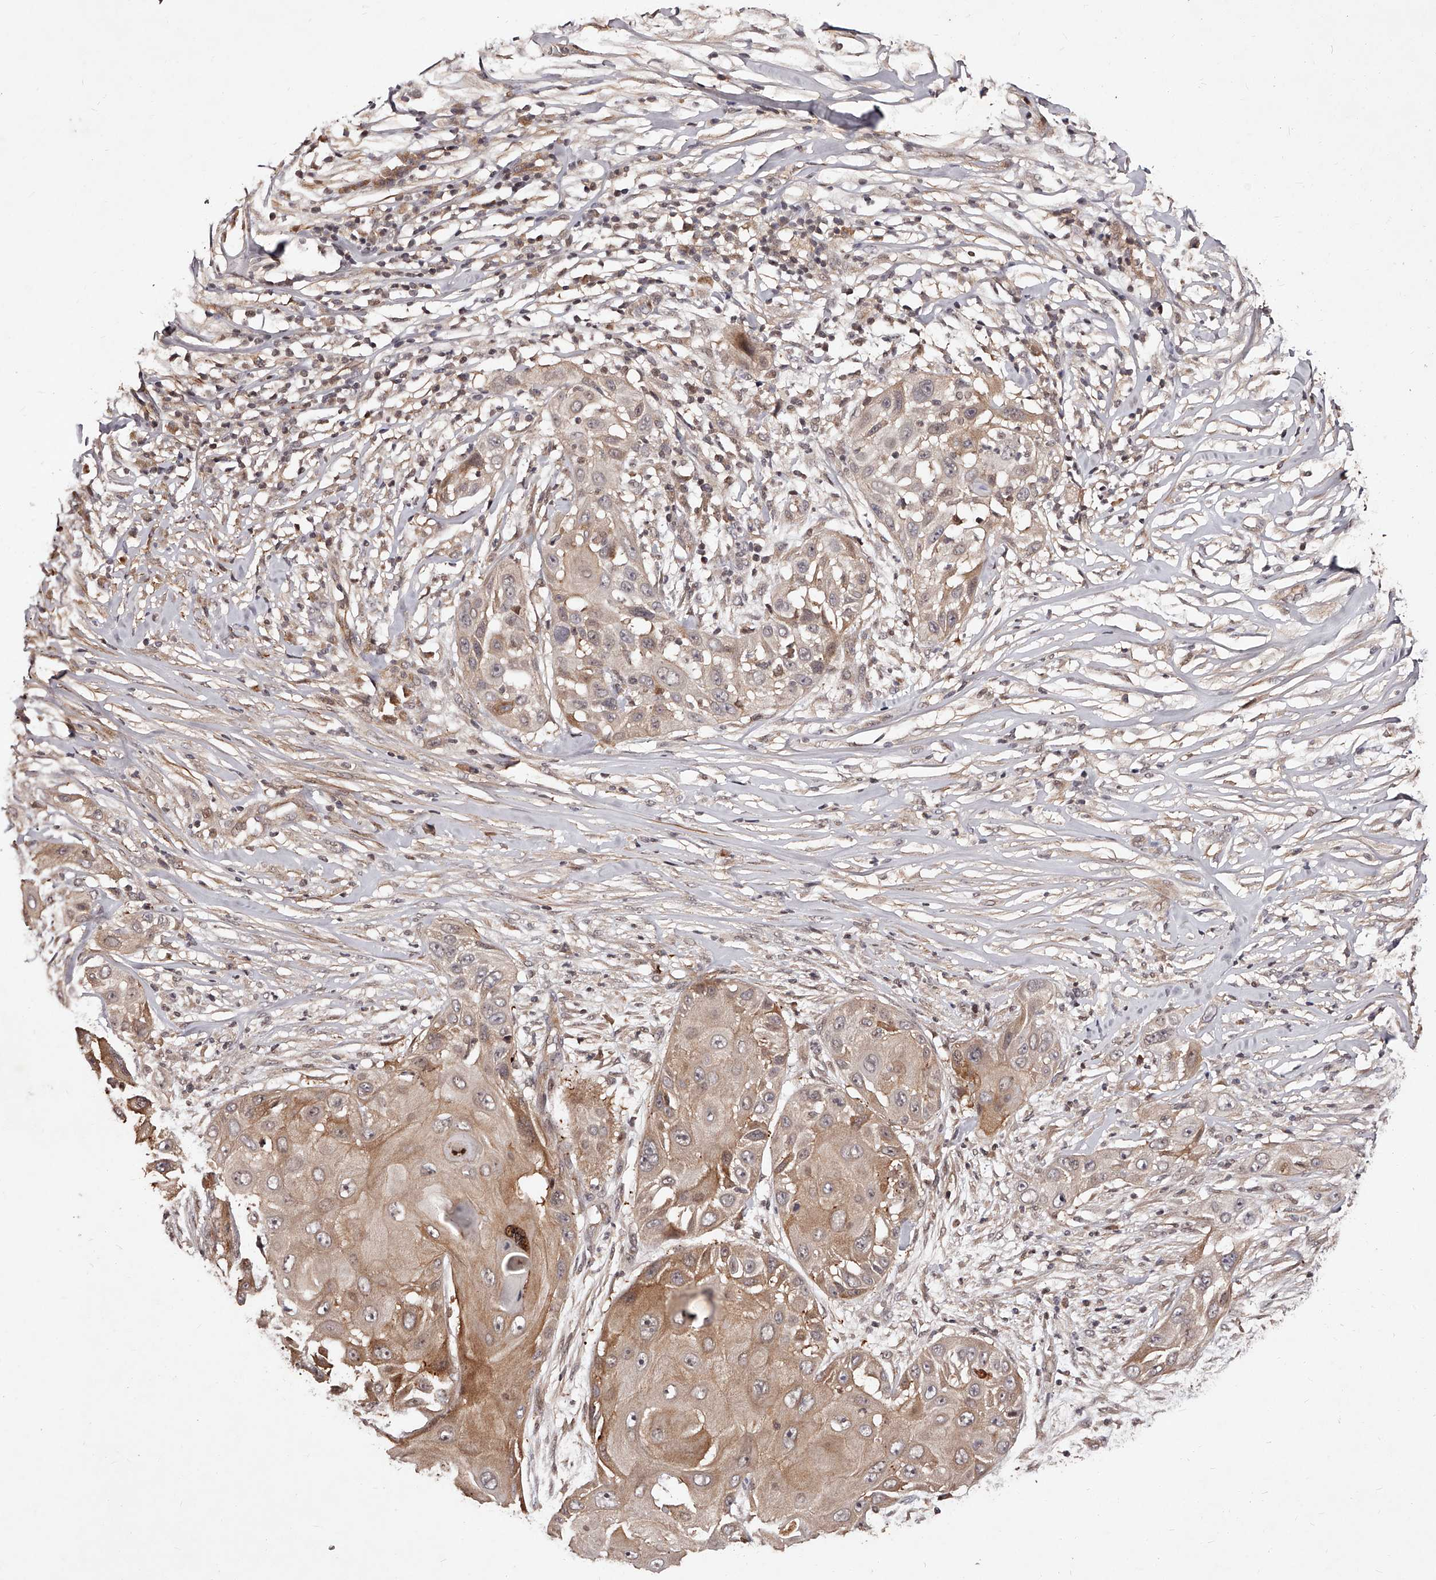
{"staining": {"intensity": "weak", "quantity": ">75%", "location": "cytoplasmic/membranous"}, "tissue": "skin cancer", "cell_type": "Tumor cells", "image_type": "cancer", "snomed": [{"axis": "morphology", "description": "Squamous cell carcinoma, NOS"}, {"axis": "topography", "description": "Skin"}], "caption": "Tumor cells demonstrate low levels of weak cytoplasmic/membranous expression in approximately >75% of cells in squamous cell carcinoma (skin).", "gene": "CUL7", "patient": {"sex": "female", "age": 44}}